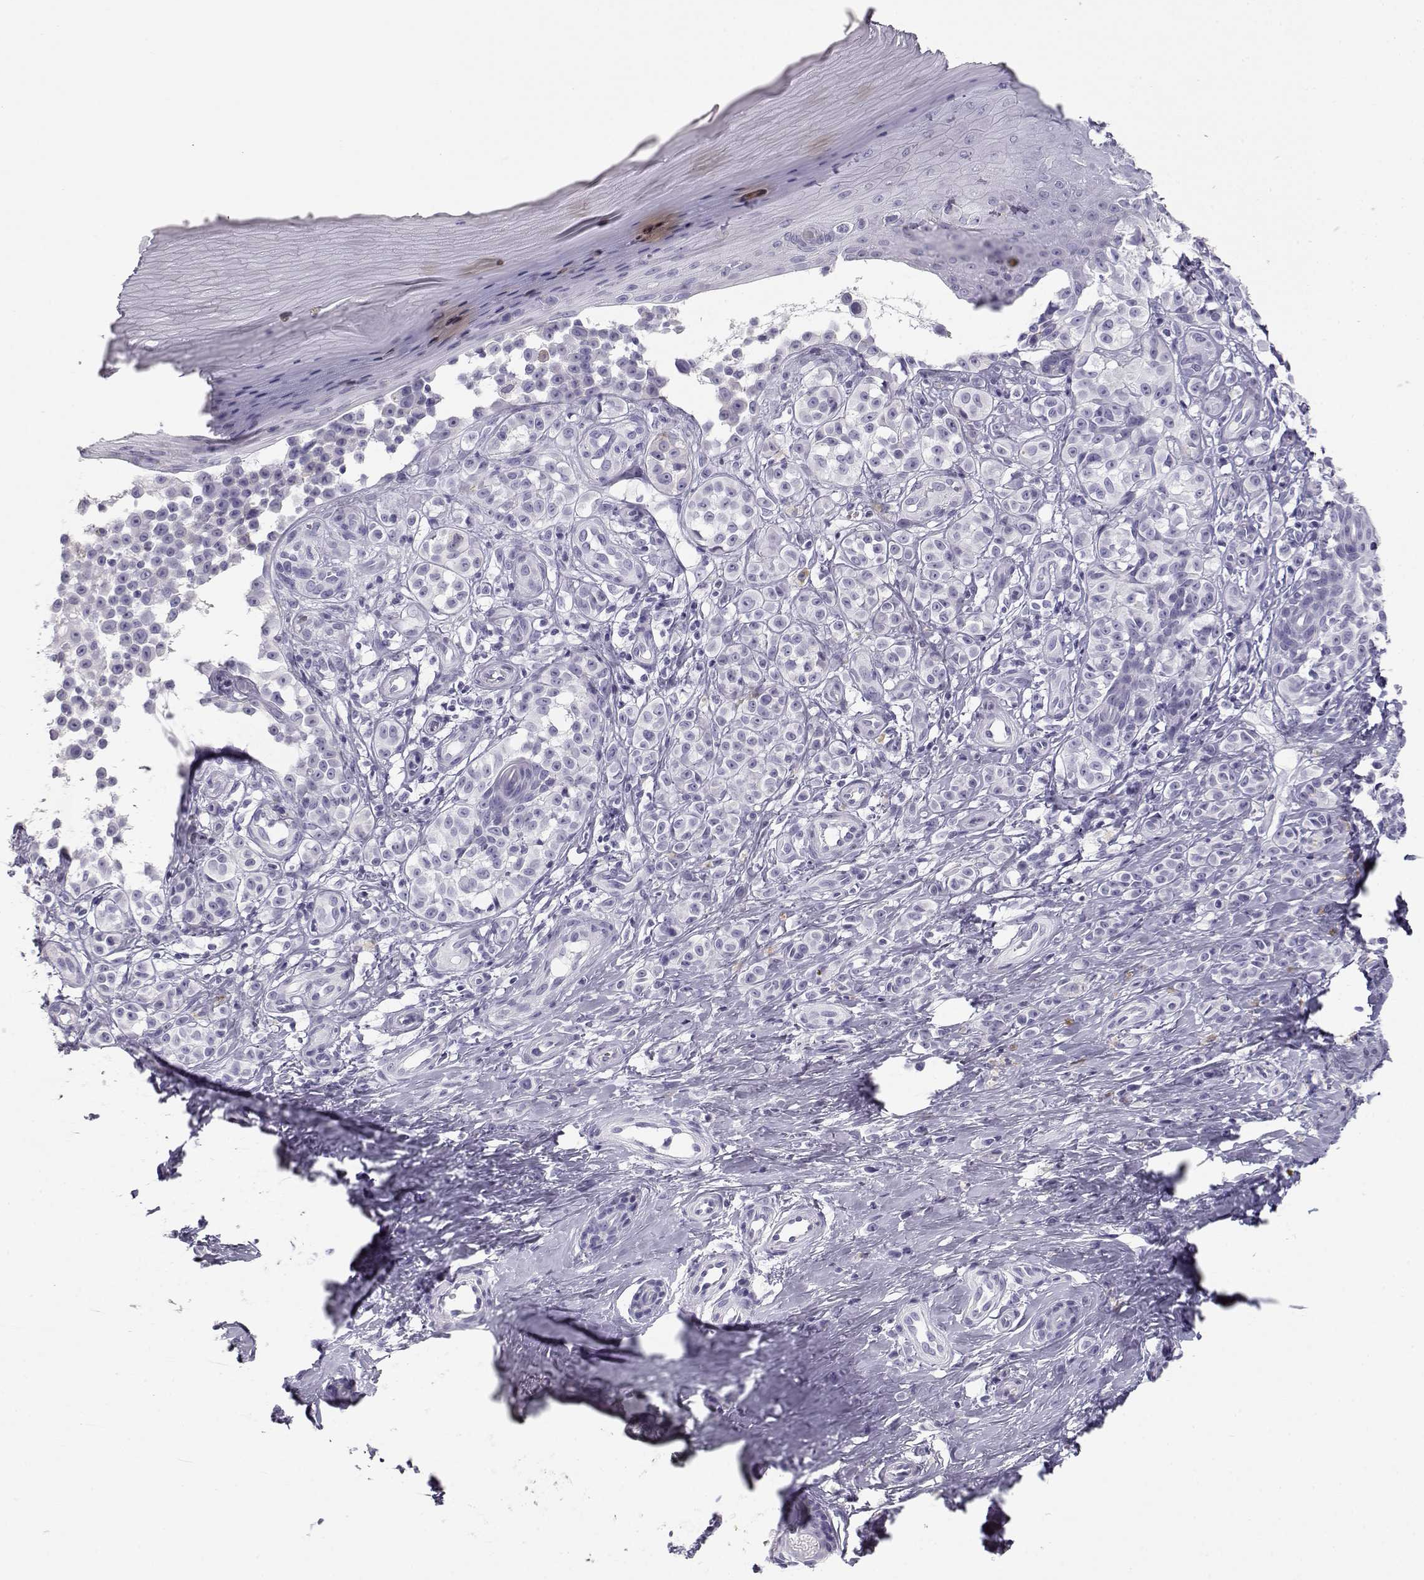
{"staining": {"intensity": "negative", "quantity": "none", "location": "none"}, "tissue": "melanoma", "cell_type": "Tumor cells", "image_type": "cancer", "snomed": [{"axis": "morphology", "description": "Malignant melanoma, NOS"}, {"axis": "topography", "description": "Skin"}], "caption": "The immunohistochemistry (IHC) micrograph has no significant expression in tumor cells of malignant melanoma tissue. (Immunohistochemistry, brightfield microscopy, high magnification).", "gene": "TKTL1", "patient": {"sex": "female", "age": 76}}